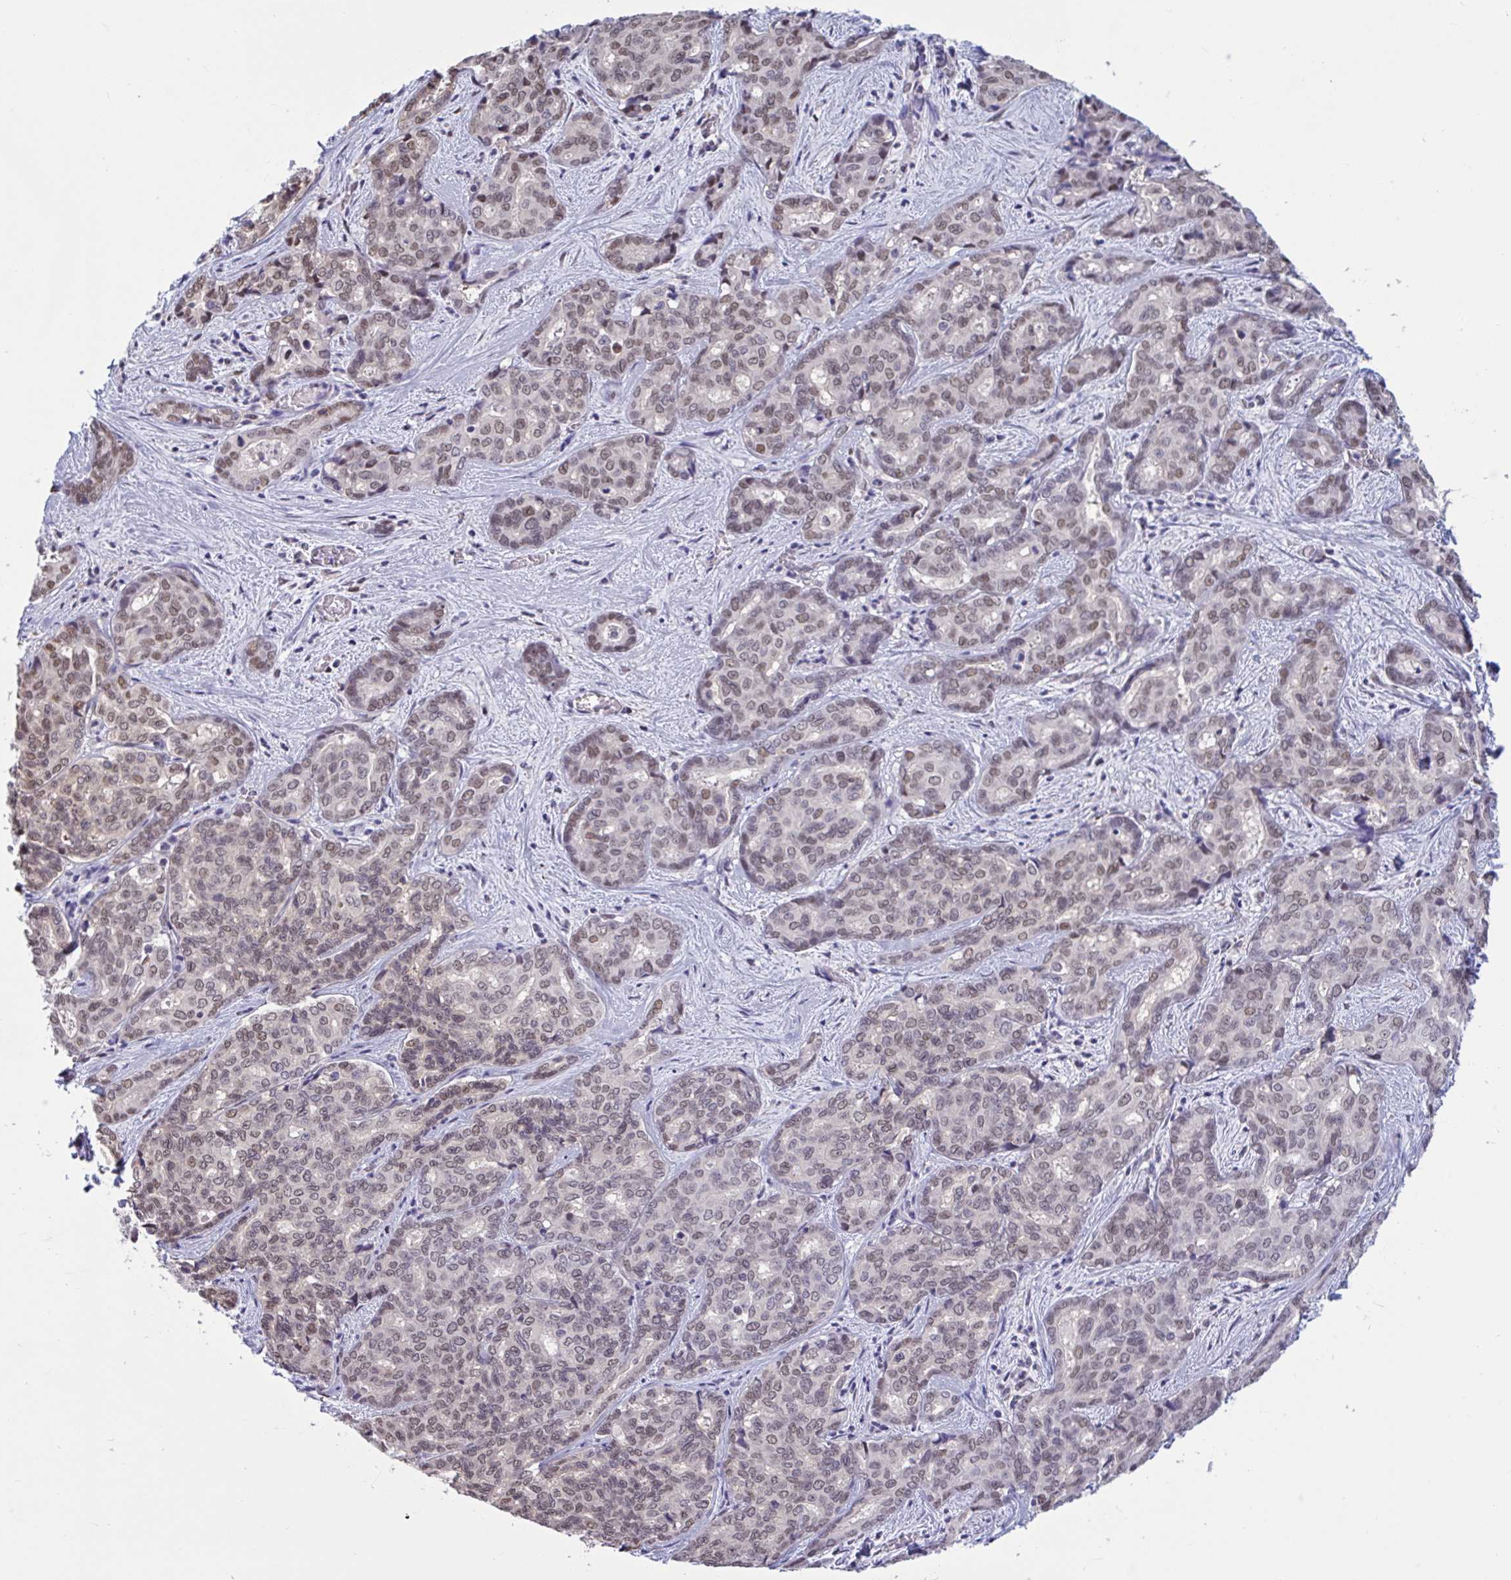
{"staining": {"intensity": "weak", "quantity": "25%-75%", "location": "nuclear"}, "tissue": "liver cancer", "cell_type": "Tumor cells", "image_type": "cancer", "snomed": [{"axis": "morphology", "description": "Cholangiocarcinoma"}, {"axis": "topography", "description": "Liver"}], "caption": "Protein staining demonstrates weak nuclear expression in about 25%-75% of tumor cells in cholangiocarcinoma (liver).", "gene": "RBL1", "patient": {"sex": "female", "age": 64}}